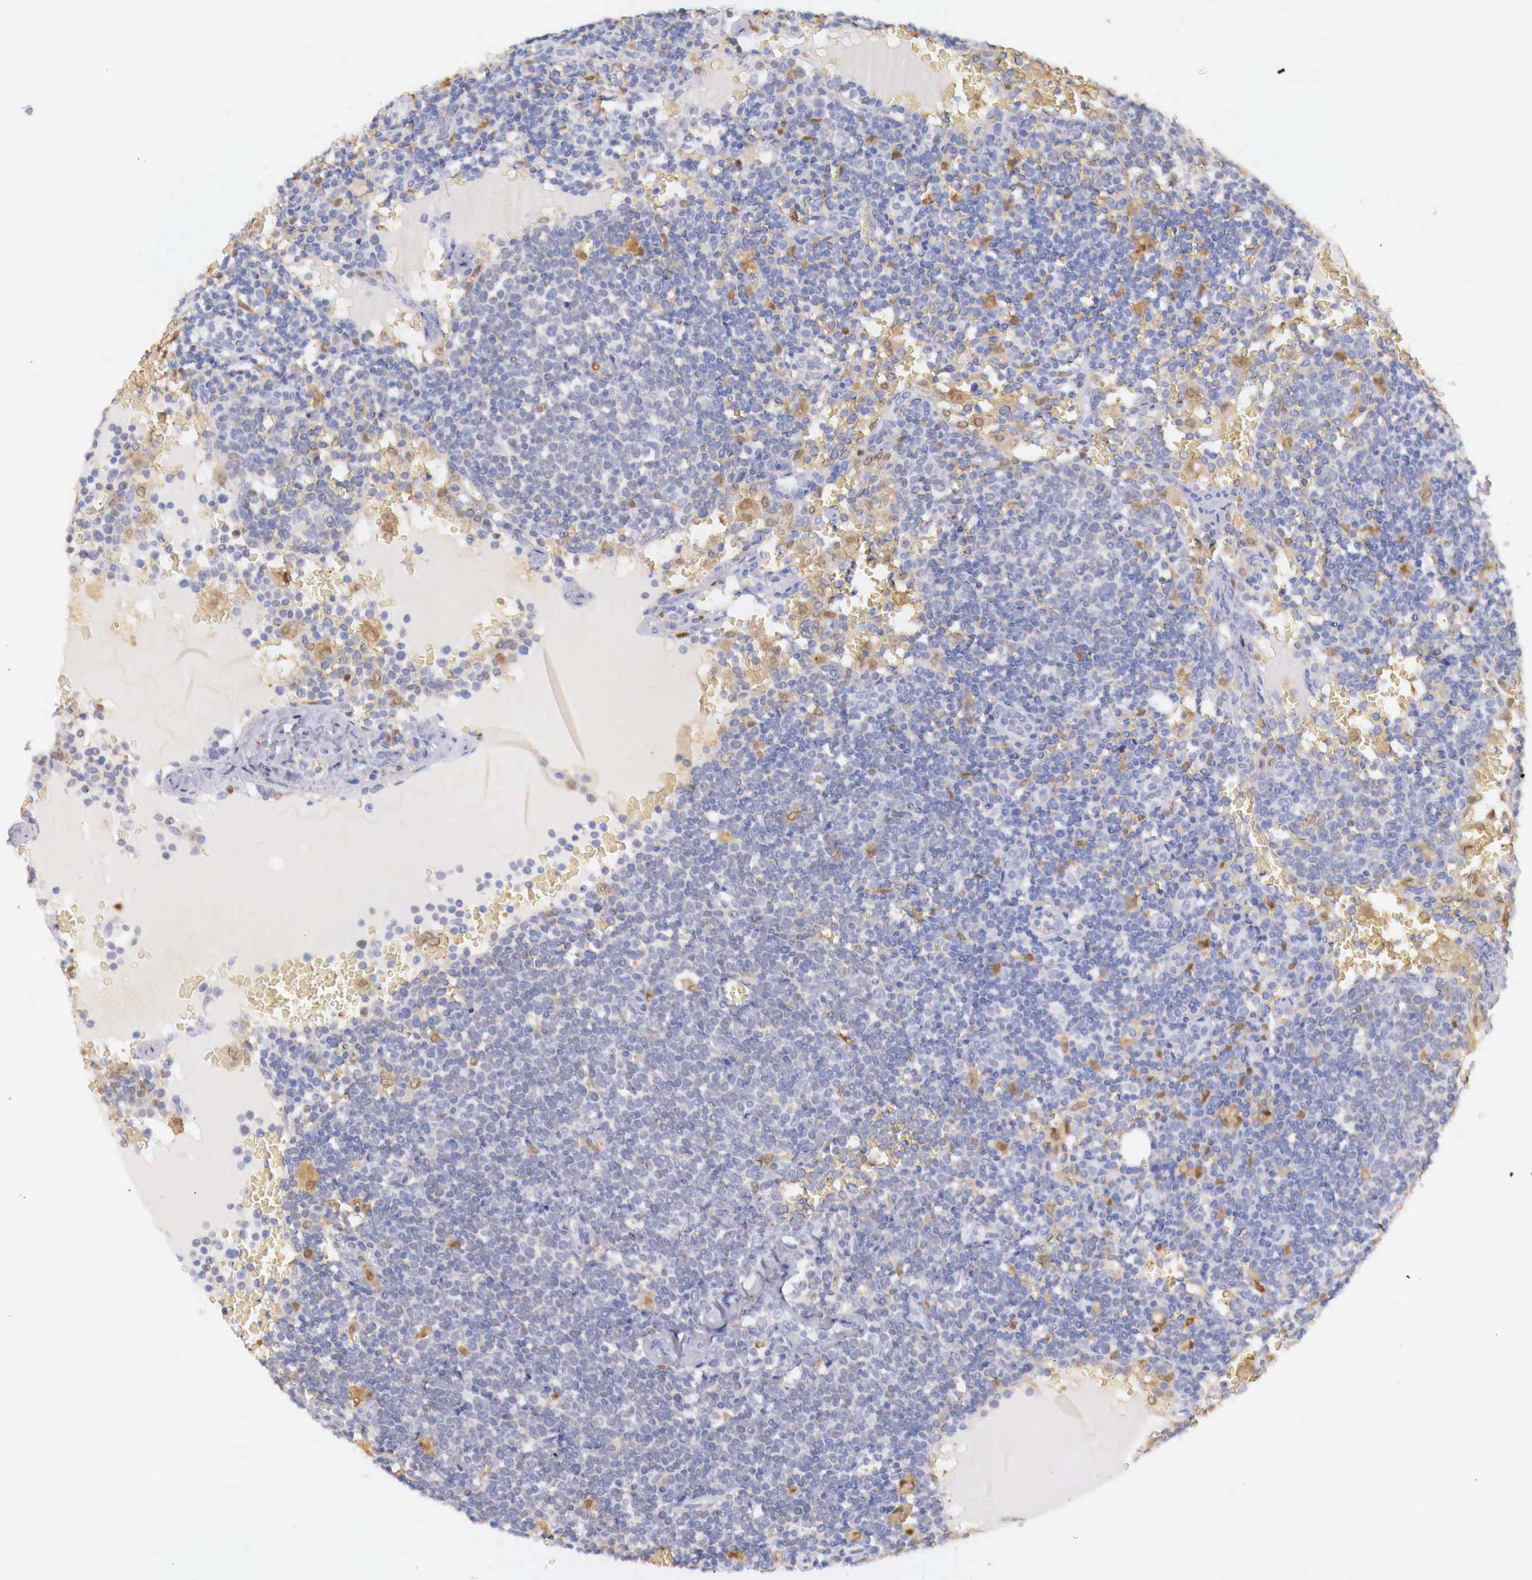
{"staining": {"intensity": "negative", "quantity": "none", "location": "none"}, "tissue": "lymphoma", "cell_type": "Tumor cells", "image_type": "cancer", "snomed": [{"axis": "morphology", "description": "Malignant lymphoma, non-Hodgkin's type, High grade"}, {"axis": "topography", "description": "Lymph node"}], "caption": "High power microscopy histopathology image of an immunohistochemistry (IHC) photomicrograph of malignant lymphoma, non-Hodgkin's type (high-grade), revealing no significant expression in tumor cells.", "gene": "RENBP", "patient": {"sex": "female", "age": 76}}